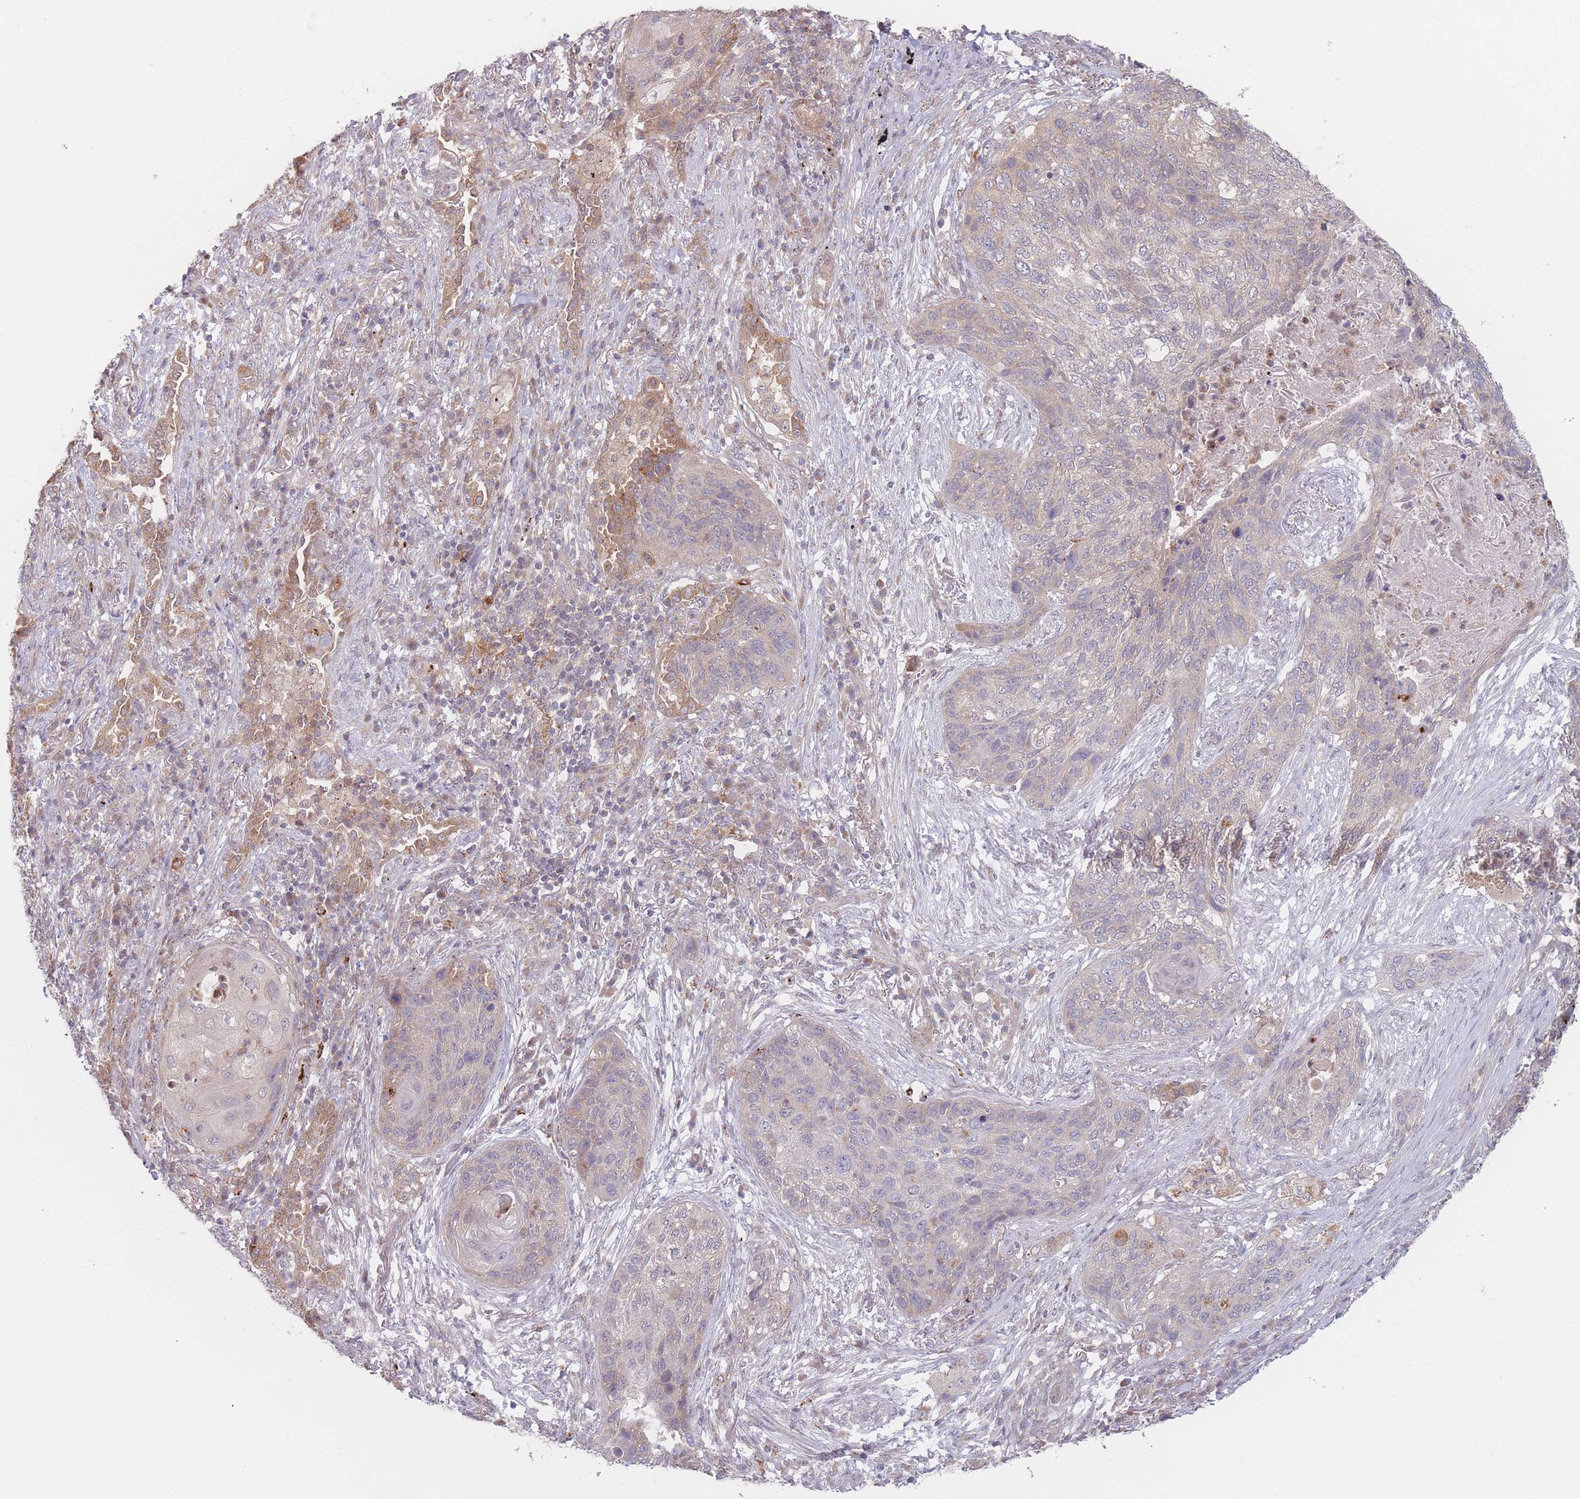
{"staining": {"intensity": "weak", "quantity": "25%-75%", "location": "cytoplasmic/membranous"}, "tissue": "lung cancer", "cell_type": "Tumor cells", "image_type": "cancer", "snomed": [{"axis": "morphology", "description": "Squamous cell carcinoma, NOS"}, {"axis": "topography", "description": "Lung"}], "caption": "Tumor cells exhibit low levels of weak cytoplasmic/membranous staining in about 25%-75% of cells in human squamous cell carcinoma (lung).", "gene": "PPM1A", "patient": {"sex": "female", "age": 63}}